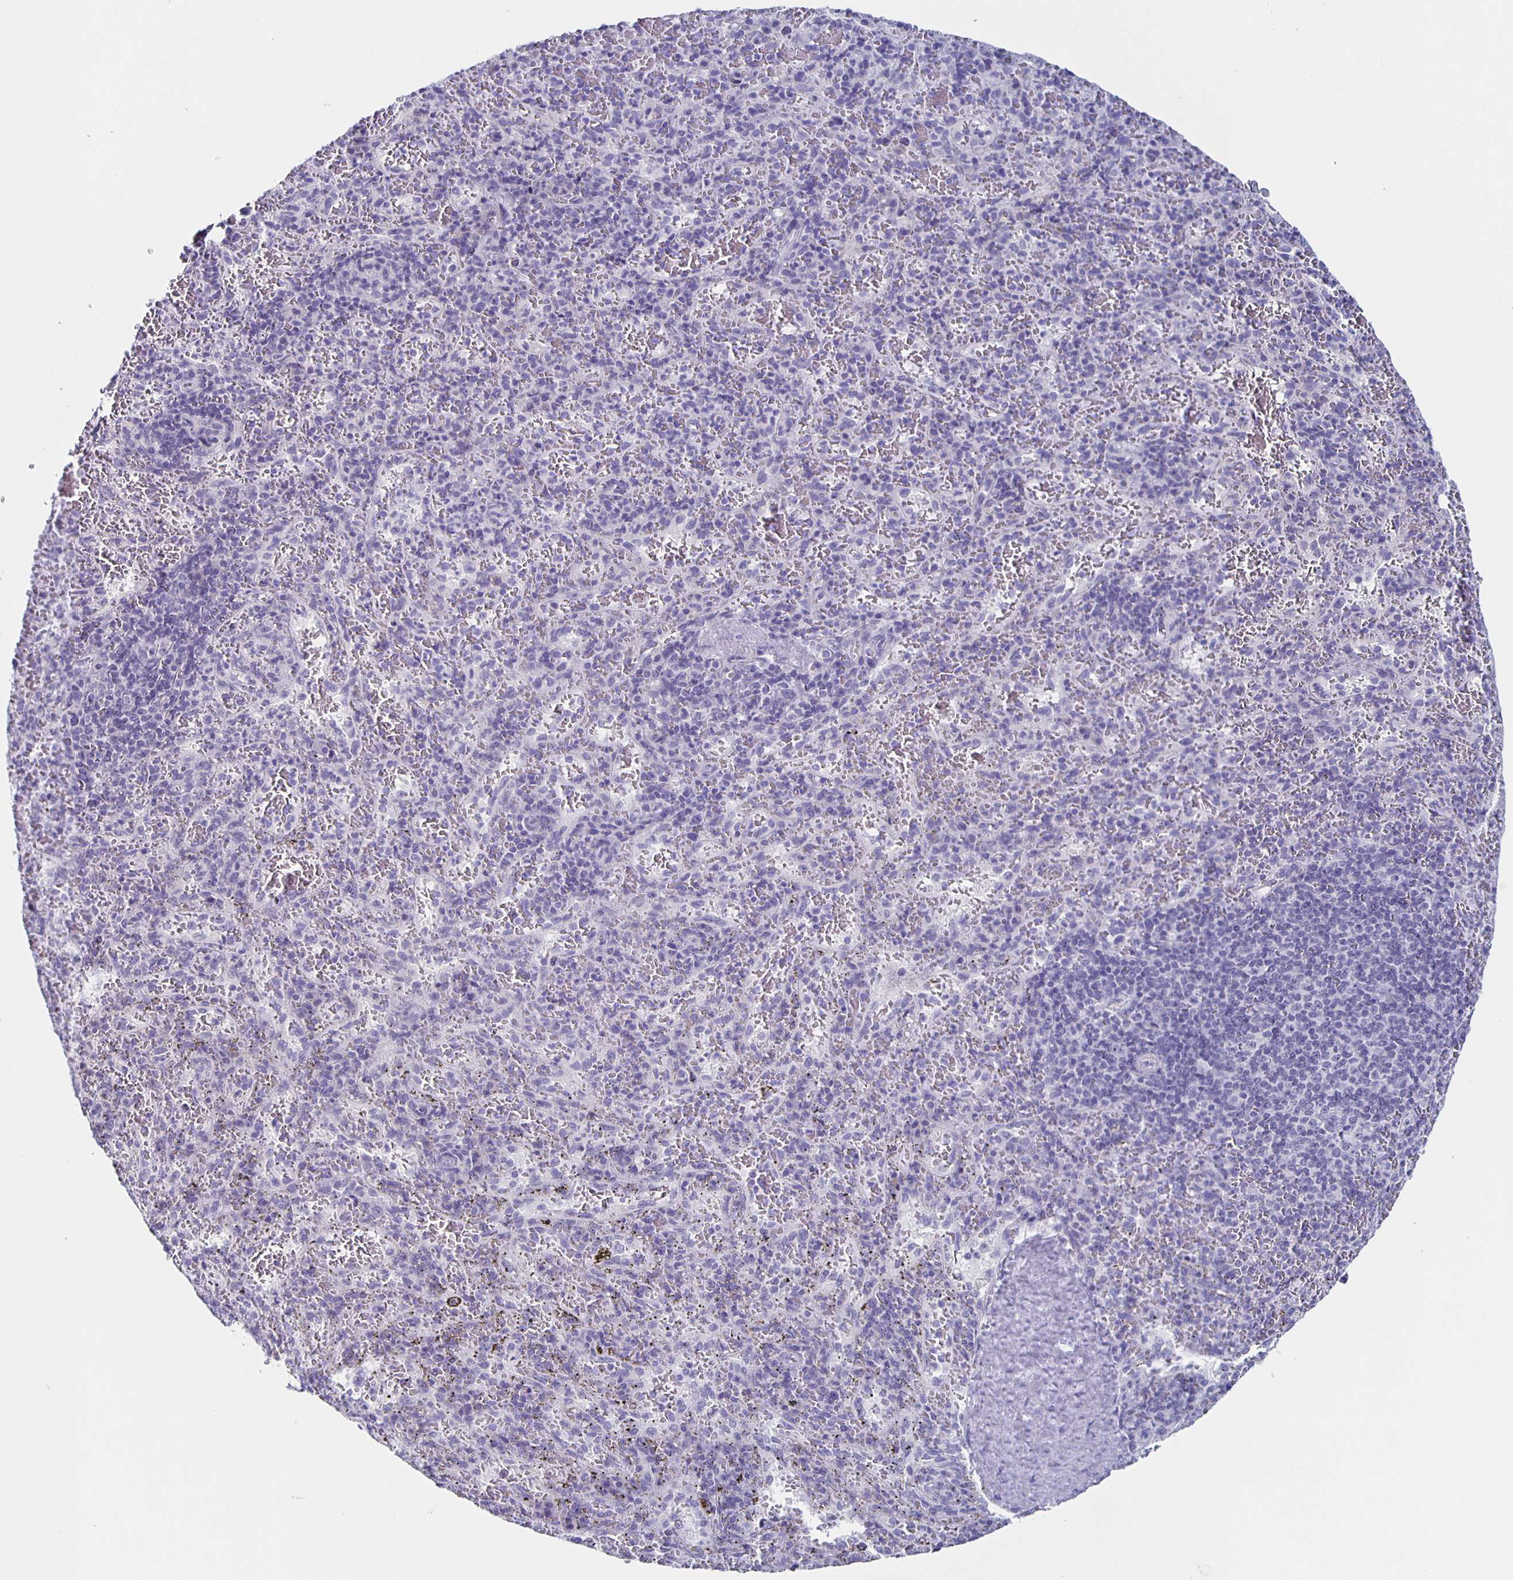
{"staining": {"intensity": "negative", "quantity": "none", "location": "none"}, "tissue": "spleen", "cell_type": "Cells in red pulp", "image_type": "normal", "snomed": [{"axis": "morphology", "description": "Normal tissue, NOS"}, {"axis": "topography", "description": "Spleen"}], "caption": "Immunohistochemistry (IHC) micrograph of unremarkable spleen: human spleen stained with DAB displays no significant protein positivity in cells in red pulp.", "gene": "SLC34A2", "patient": {"sex": "male", "age": 57}}